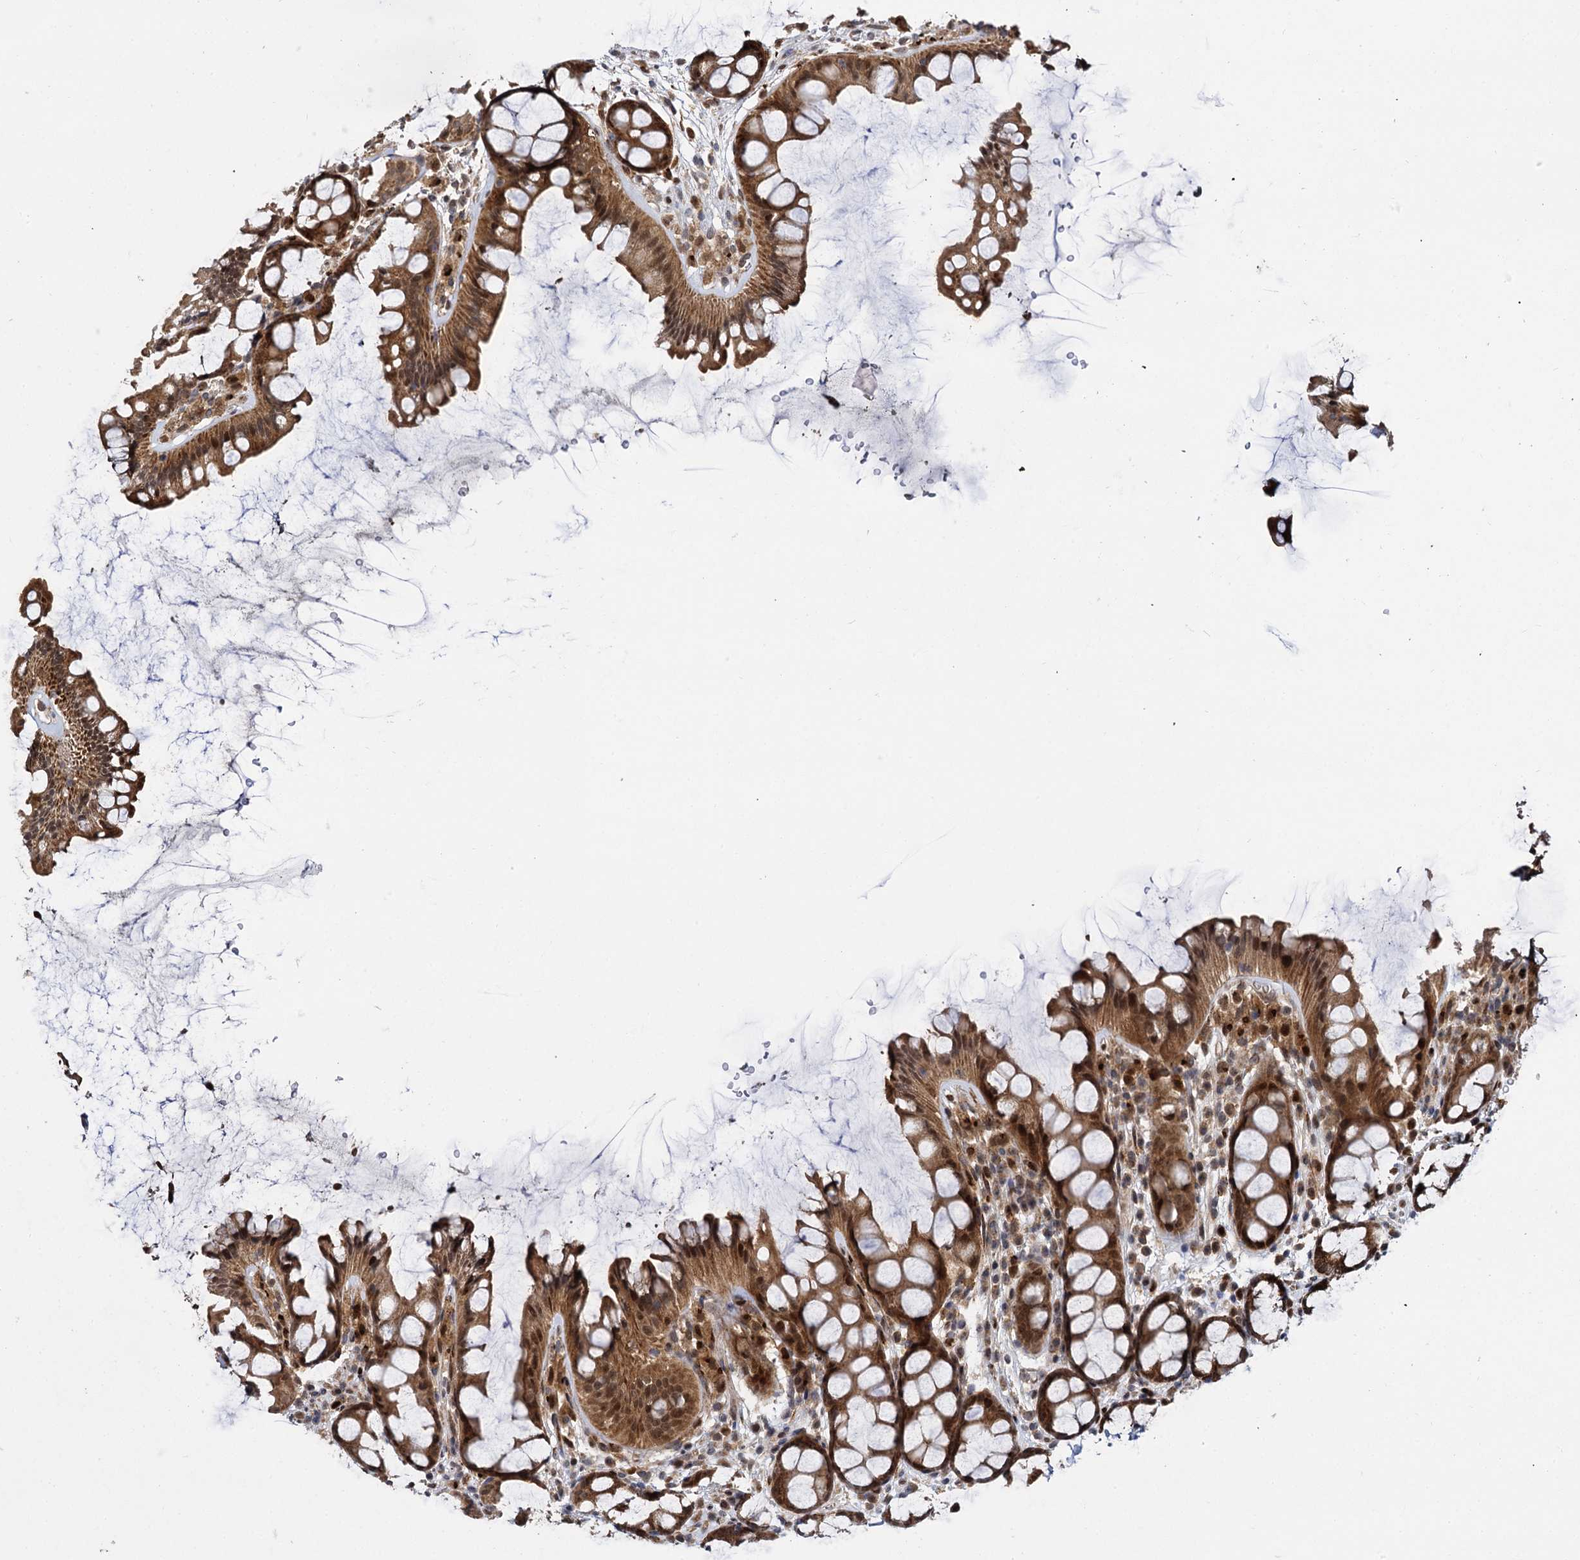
{"staining": {"intensity": "moderate", "quantity": ">75%", "location": "cytoplasmic/membranous,nuclear"}, "tissue": "colon", "cell_type": "Endothelial cells", "image_type": "normal", "snomed": [{"axis": "morphology", "description": "Normal tissue, NOS"}, {"axis": "topography", "description": "Colon"}], "caption": "High-magnification brightfield microscopy of normal colon stained with DAB (brown) and counterstained with hematoxylin (blue). endothelial cells exhibit moderate cytoplasmic/membranous,nuclear positivity is present in about>75% of cells. Using DAB (3,3'-diaminobenzidine) (brown) and hematoxylin (blue) stains, captured at high magnification using brightfield microscopy.", "gene": "GAL3ST4", "patient": {"sex": "female", "age": 82}}